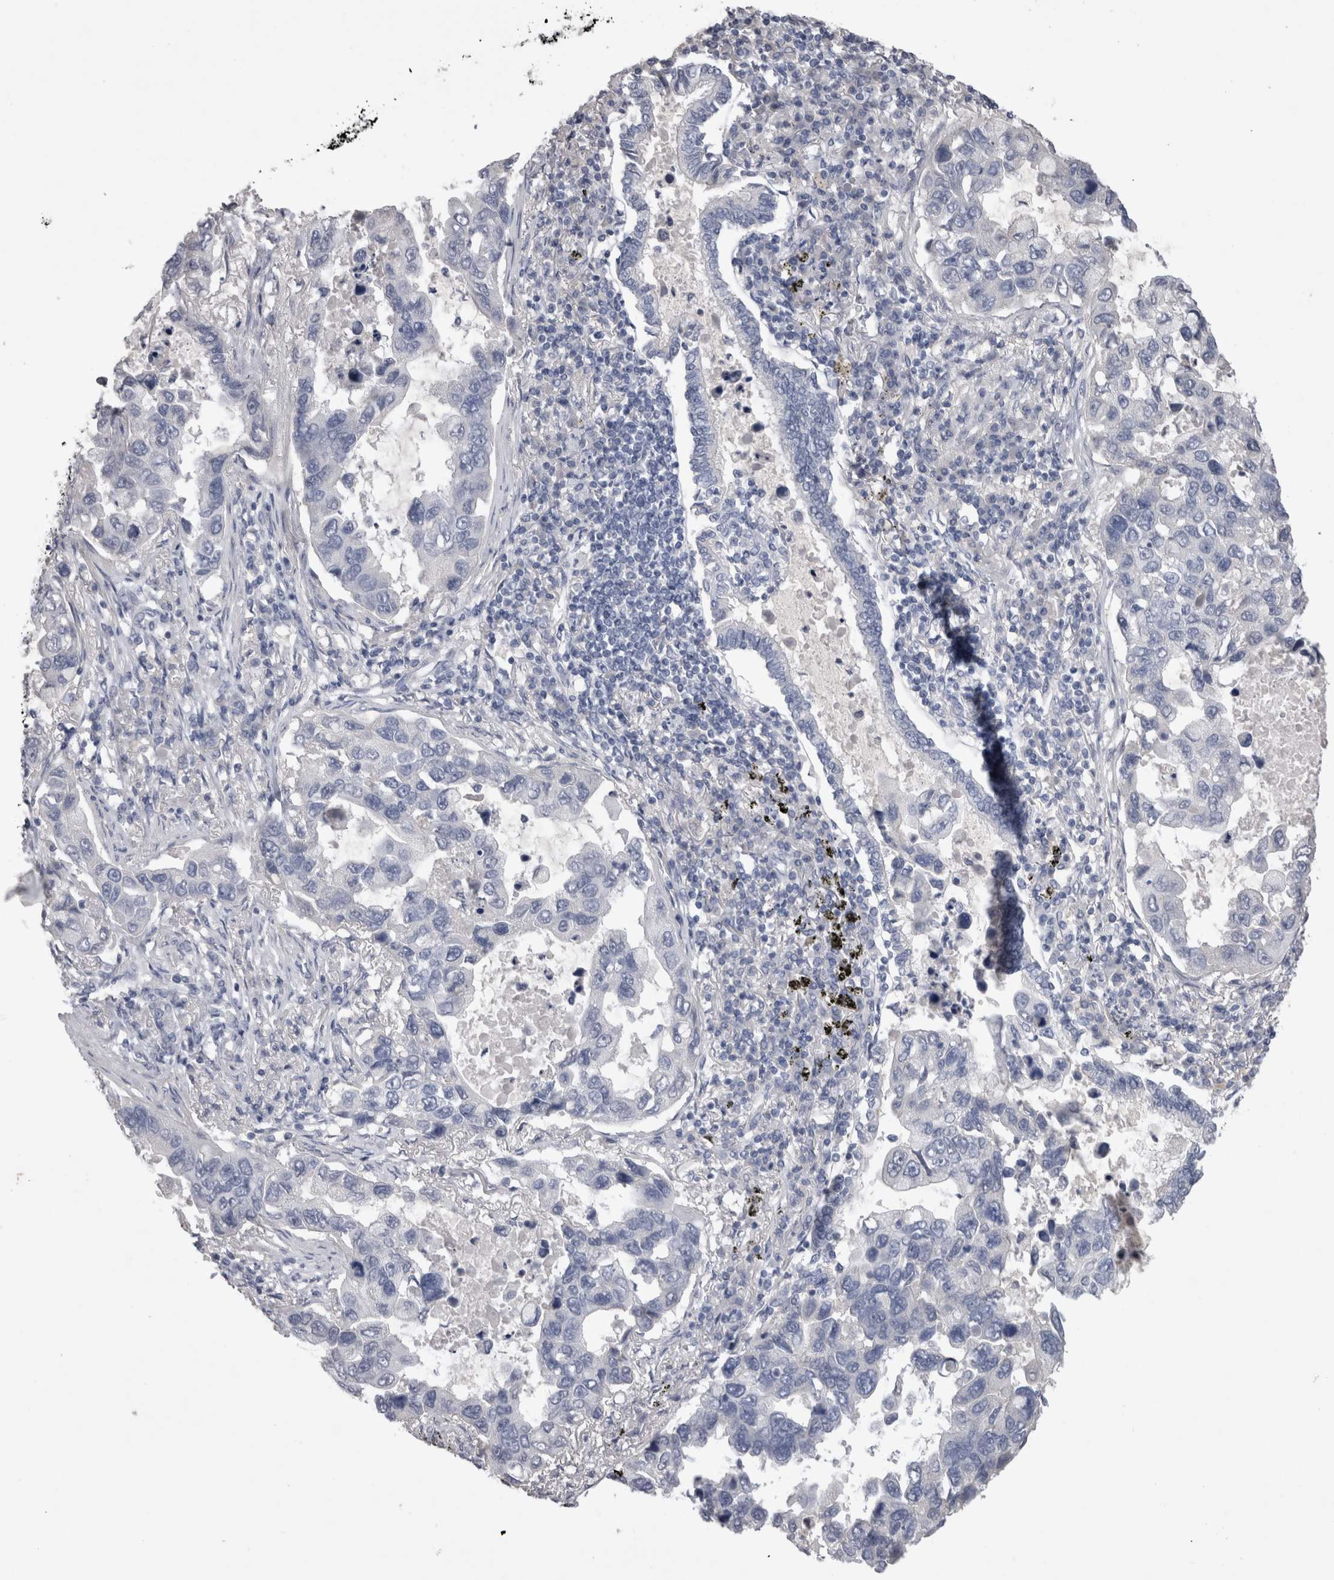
{"staining": {"intensity": "negative", "quantity": "none", "location": "none"}, "tissue": "lung cancer", "cell_type": "Tumor cells", "image_type": "cancer", "snomed": [{"axis": "morphology", "description": "Adenocarcinoma, NOS"}, {"axis": "topography", "description": "Lung"}], "caption": "The photomicrograph displays no staining of tumor cells in lung cancer. The staining is performed using DAB (3,3'-diaminobenzidine) brown chromogen with nuclei counter-stained in using hematoxylin.", "gene": "ADAM2", "patient": {"sex": "male", "age": 64}}